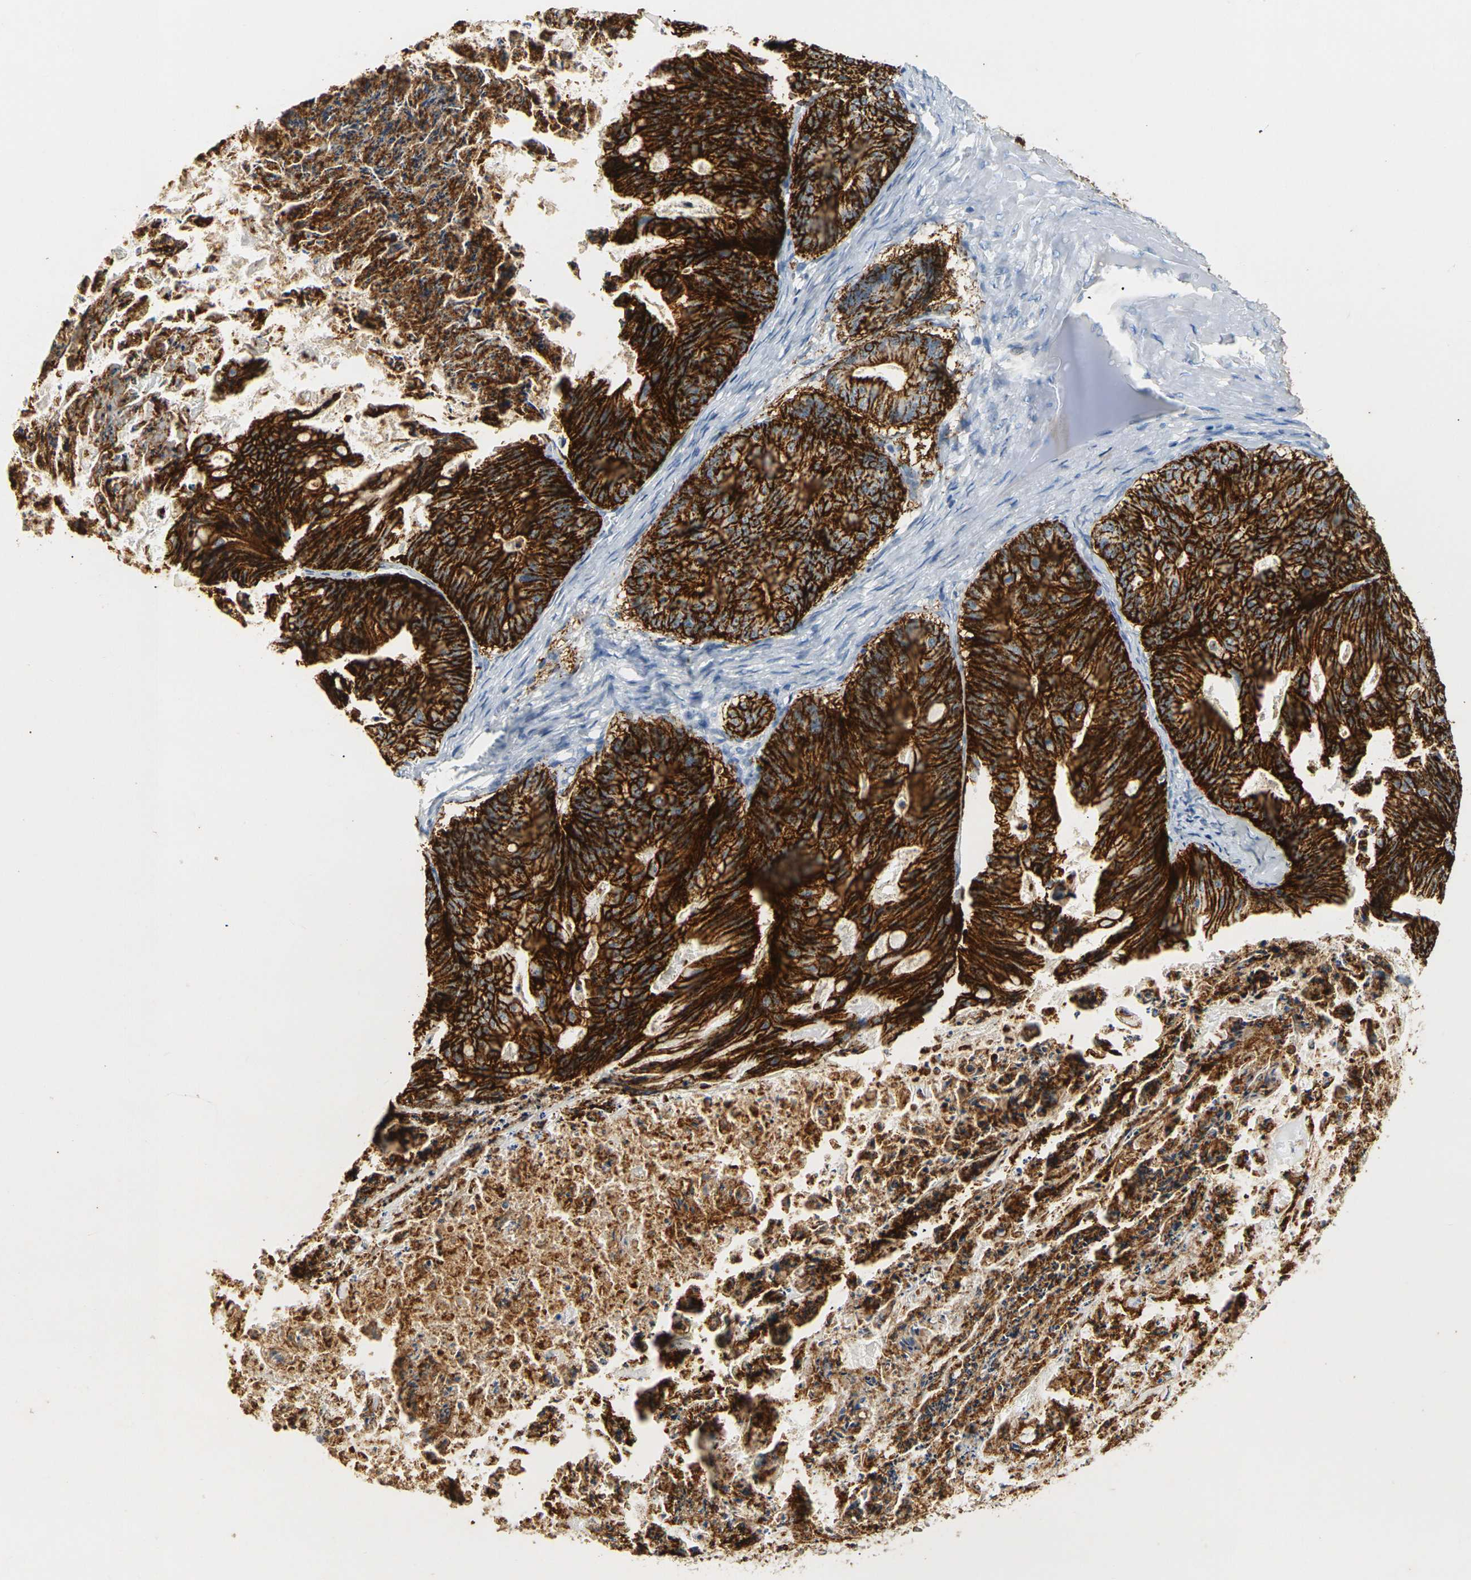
{"staining": {"intensity": "strong", "quantity": ">75%", "location": "cytoplasmic/membranous"}, "tissue": "ovarian cancer", "cell_type": "Tumor cells", "image_type": "cancer", "snomed": [{"axis": "morphology", "description": "Cystadenocarcinoma, mucinous, NOS"}, {"axis": "topography", "description": "Ovary"}], "caption": "IHC micrograph of ovarian cancer stained for a protein (brown), which exhibits high levels of strong cytoplasmic/membranous staining in approximately >75% of tumor cells.", "gene": "CLDN7", "patient": {"sex": "female", "age": 37}}